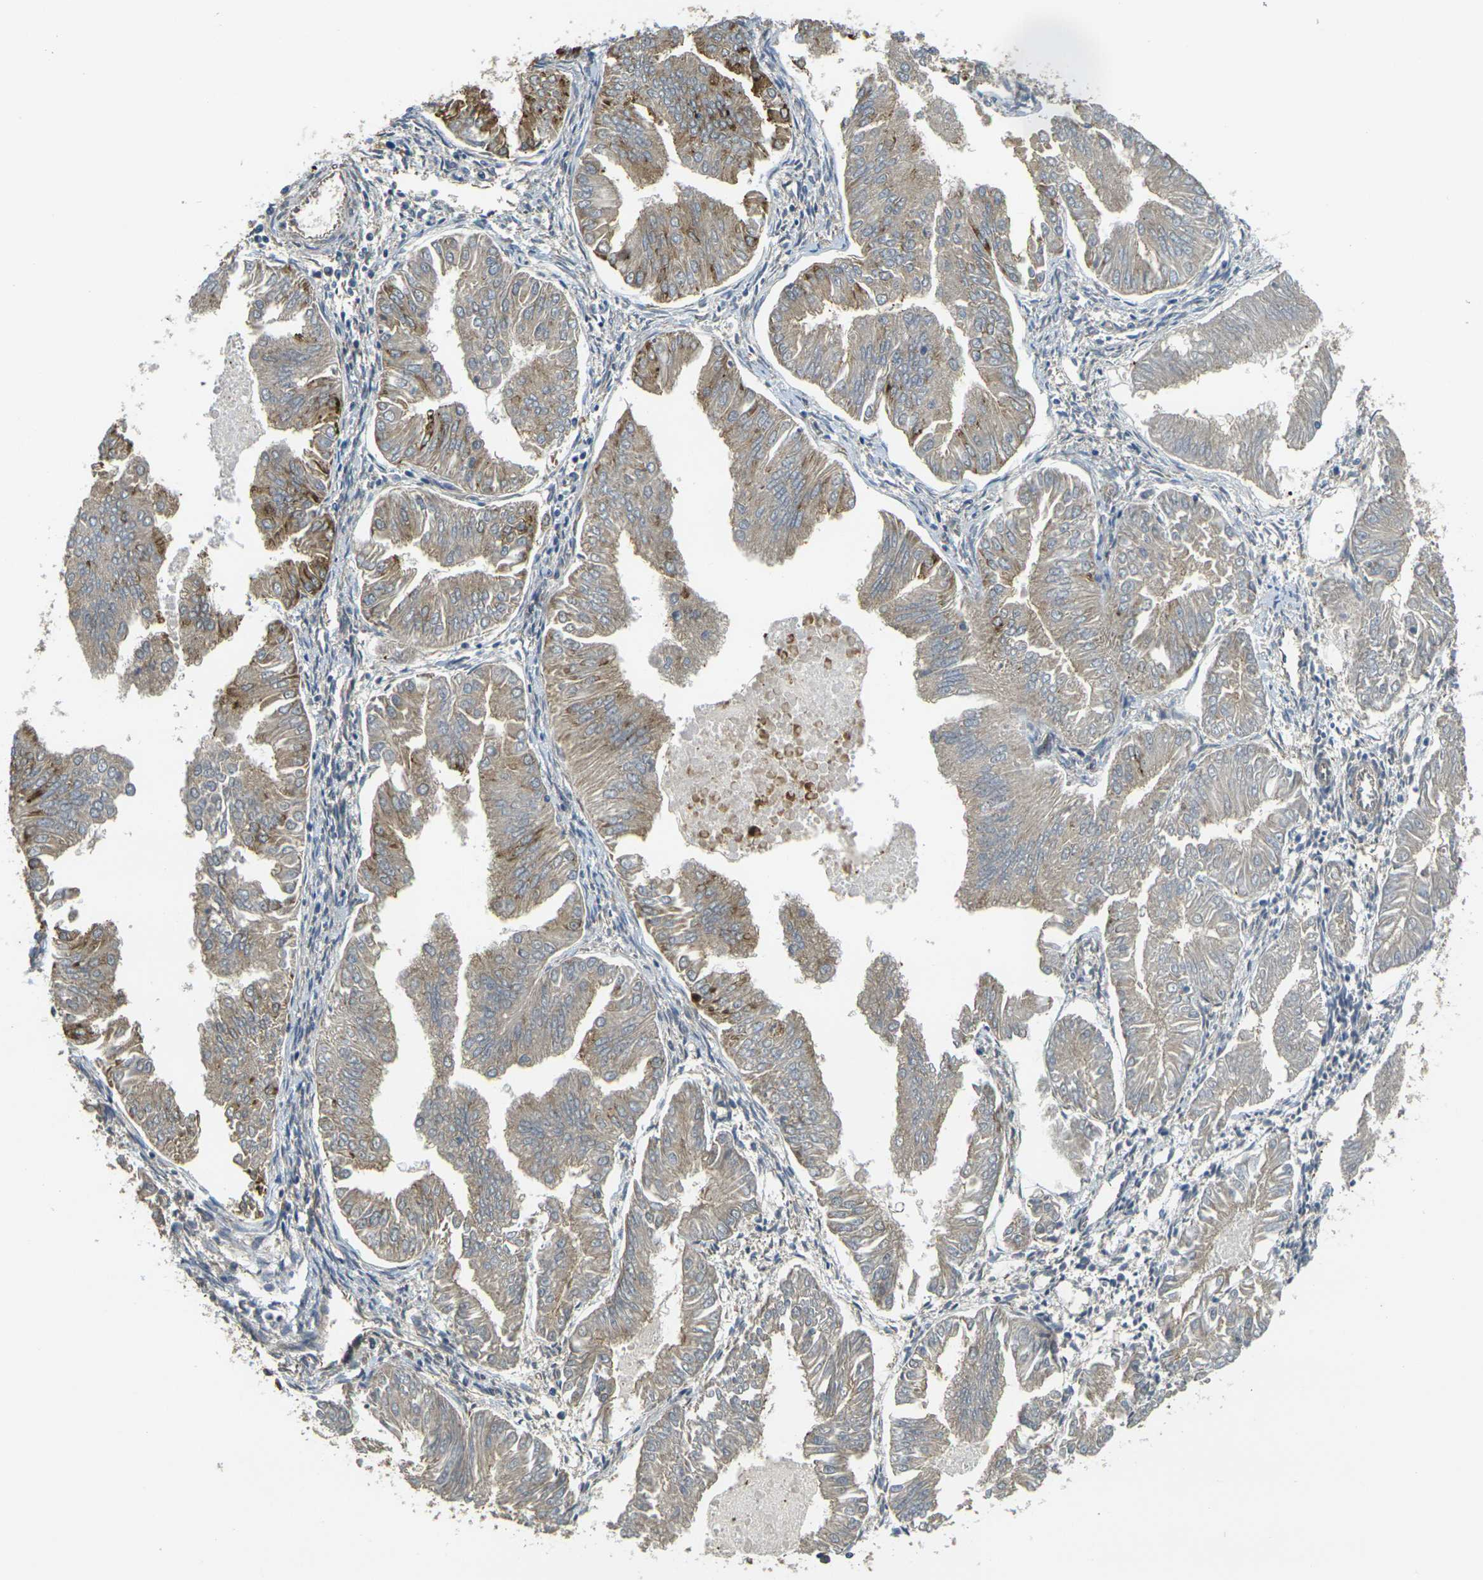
{"staining": {"intensity": "moderate", "quantity": "25%-75%", "location": "cytoplasmic/membranous"}, "tissue": "endometrial cancer", "cell_type": "Tumor cells", "image_type": "cancer", "snomed": [{"axis": "morphology", "description": "Adenocarcinoma, NOS"}, {"axis": "topography", "description": "Endometrium"}], "caption": "Immunohistochemistry (IHC) of adenocarcinoma (endometrial) exhibits medium levels of moderate cytoplasmic/membranous staining in approximately 25%-75% of tumor cells.", "gene": "FUT11", "patient": {"sex": "female", "age": 53}}